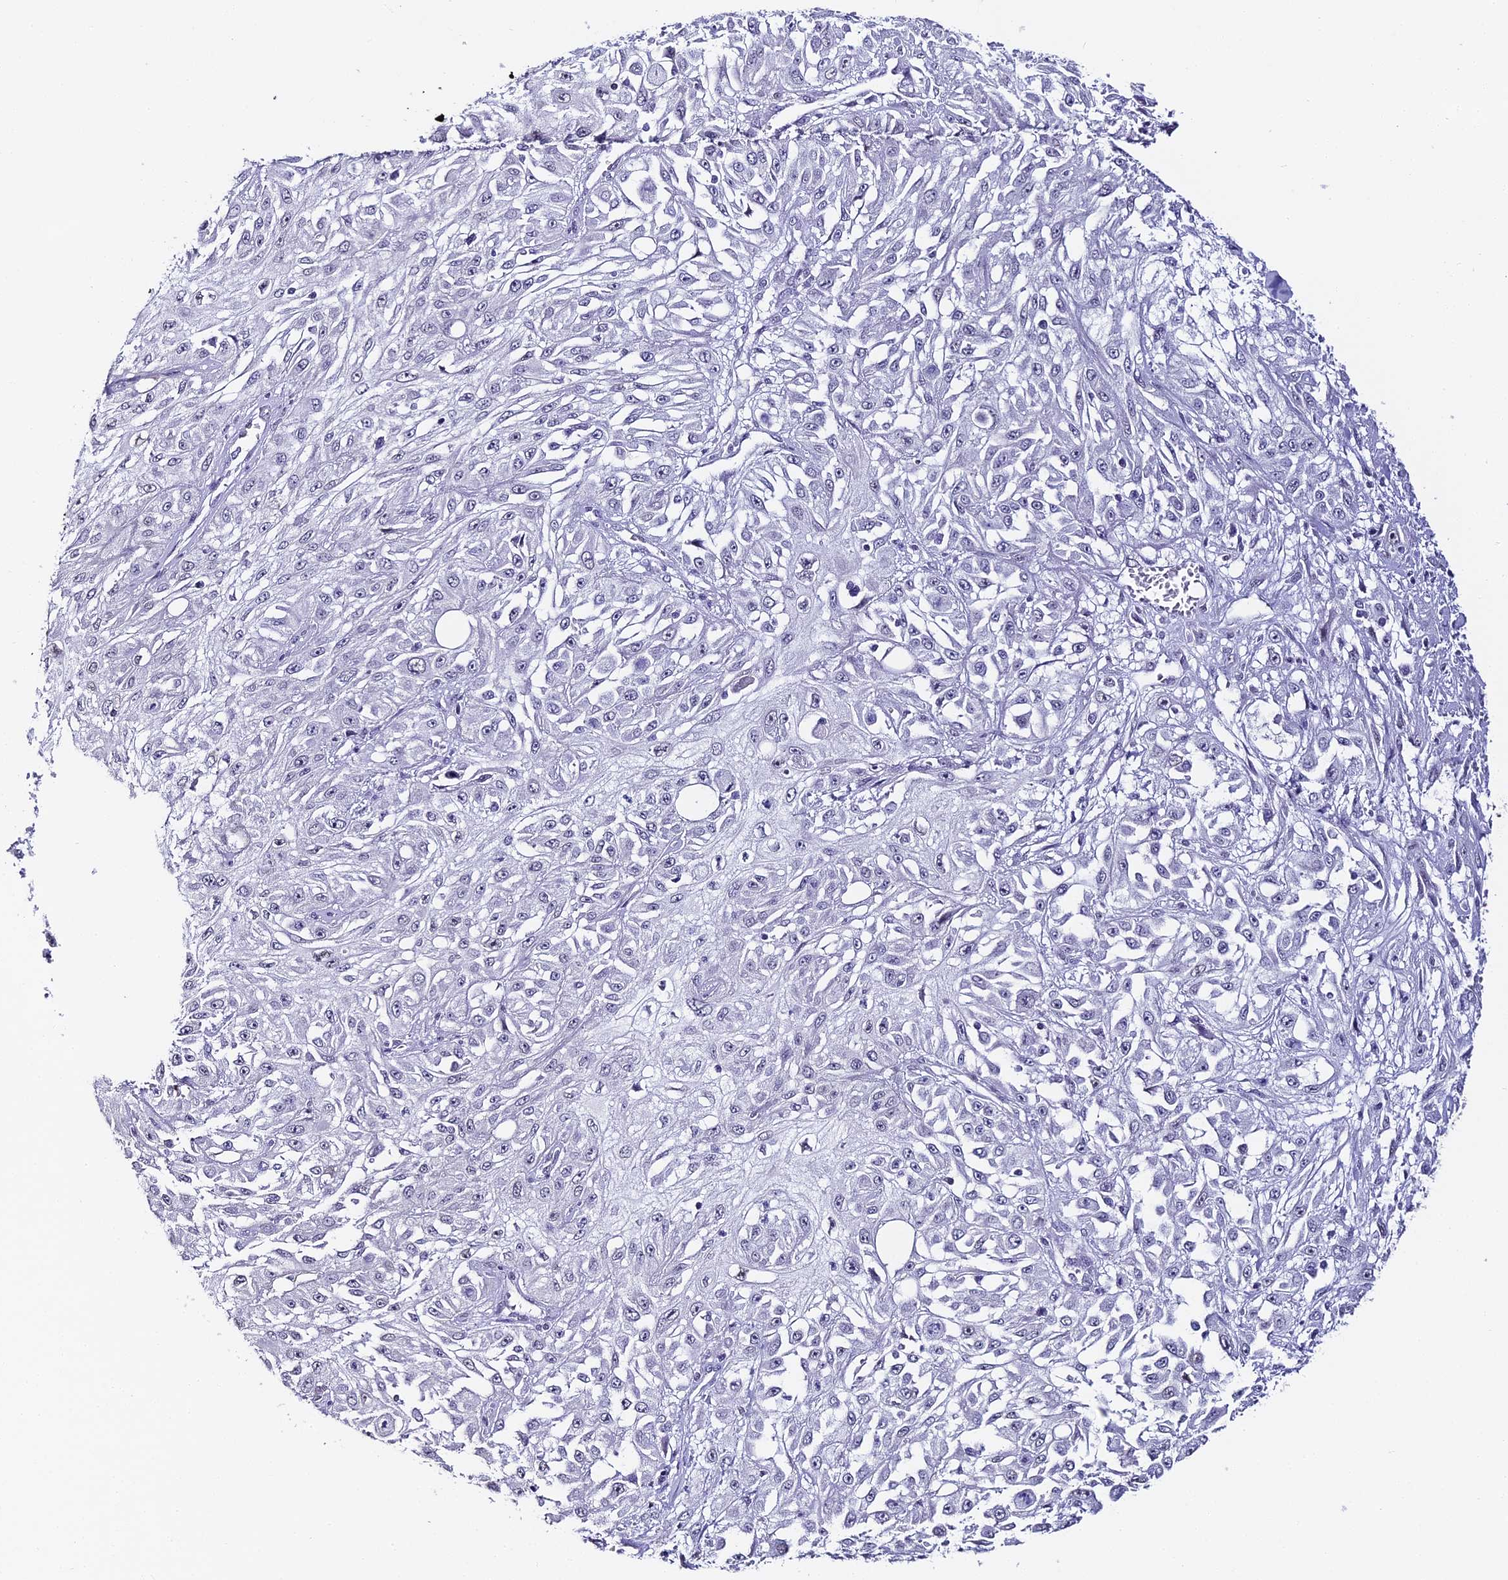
{"staining": {"intensity": "negative", "quantity": "none", "location": "none"}, "tissue": "skin cancer", "cell_type": "Tumor cells", "image_type": "cancer", "snomed": [{"axis": "morphology", "description": "Squamous cell carcinoma, NOS"}, {"axis": "morphology", "description": "Squamous cell carcinoma, metastatic, NOS"}, {"axis": "topography", "description": "Skin"}, {"axis": "topography", "description": "Lymph node"}], "caption": "The IHC histopathology image has no significant staining in tumor cells of skin metastatic squamous cell carcinoma tissue.", "gene": "ABHD14A-ACY1", "patient": {"sex": "male", "age": 75}}